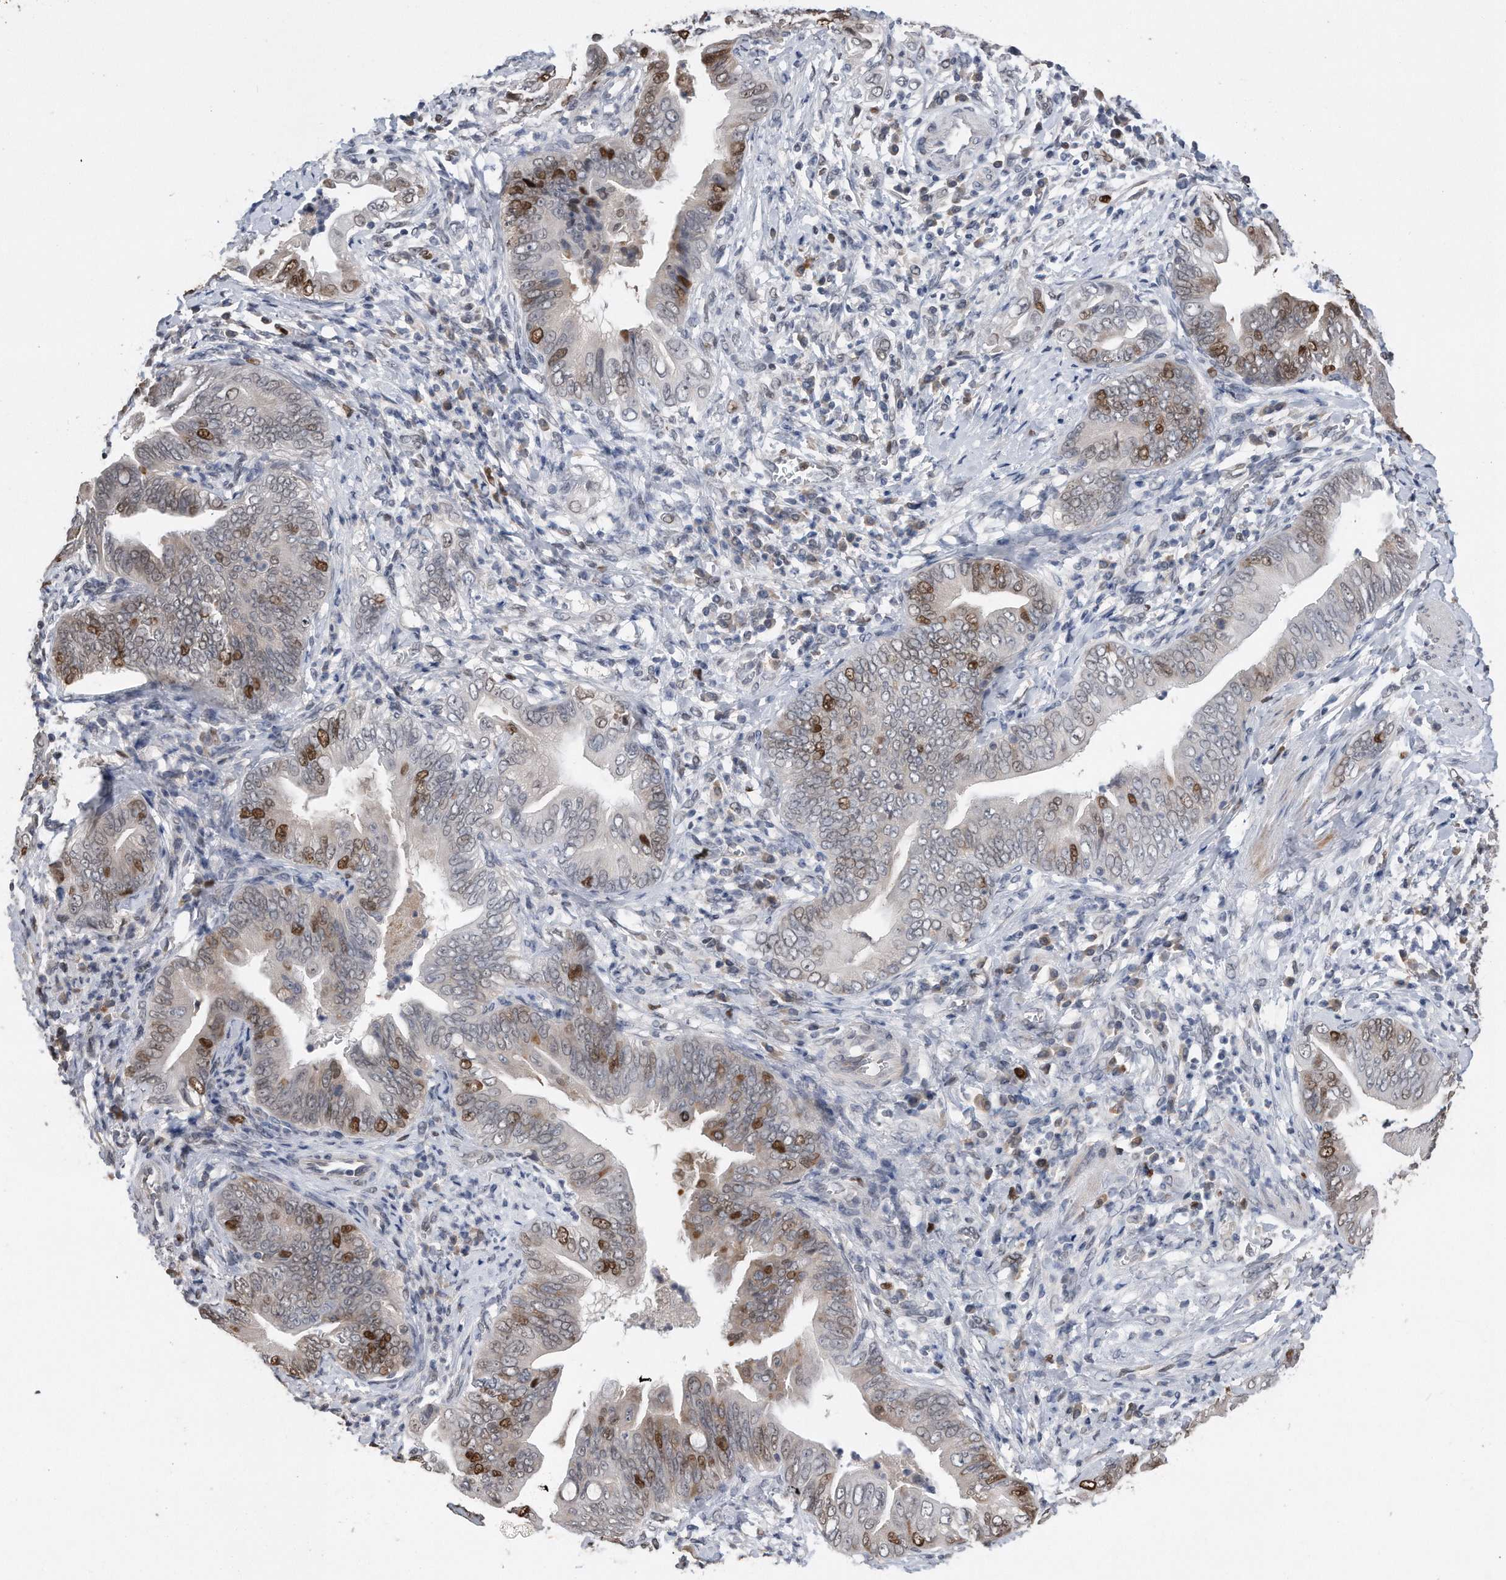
{"staining": {"intensity": "strong", "quantity": "<25%", "location": "nuclear"}, "tissue": "pancreatic cancer", "cell_type": "Tumor cells", "image_type": "cancer", "snomed": [{"axis": "morphology", "description": "Adenocarcinoma, NOS"}, {"axis": "topography", "description": "Pancreas"}], "caption": "The immunohistochemical stain shows strong nuclear staining in tumor cells of pancreatic cancer tissue.", "gene": "PCNA", "patient": {"sex": "male", "age": 75}}